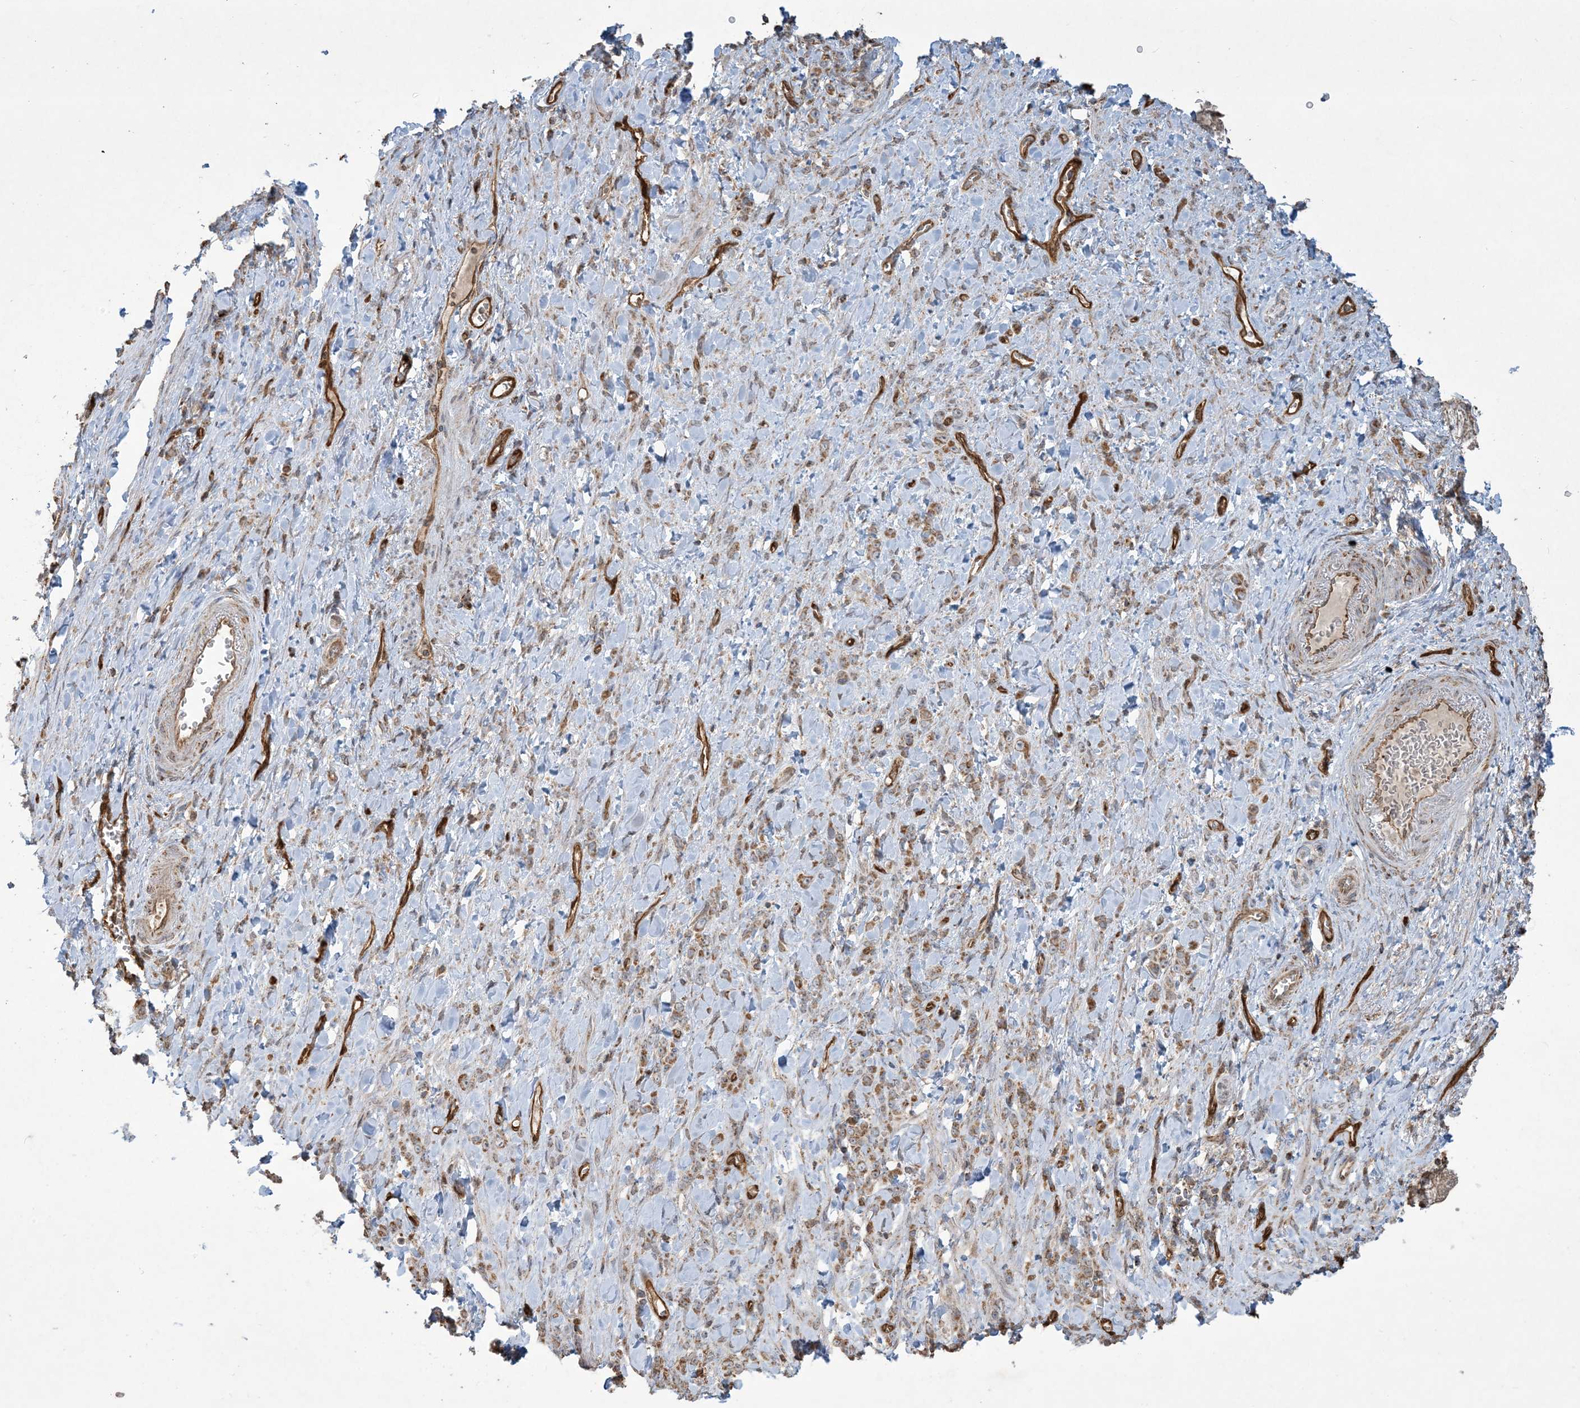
{"staining": {"intensity": "moderate", "quantity": ">75%", "location": "cytoplasmic/membranous"}, "tissue": "stomach cancer", "cell_type": "Tumor cells", "image_type": "cancer", "snomed": [{"axis": "morphology", "description": "Normal tissue, NOS"}, {"axis": "morphology", "description": "Adenocarcinoma, NOS"}, {"axis": "topography", "description": "Stomach"}], "caption": "Immunohistochemistry of stomach adenocarcinoma demonstrates medium levels of moderate cytoplasmic/membranous positivity in approximately >75% of tumor cells.", "gene": "PPM1F", "patient": {"sex": "male", "age": 82}}